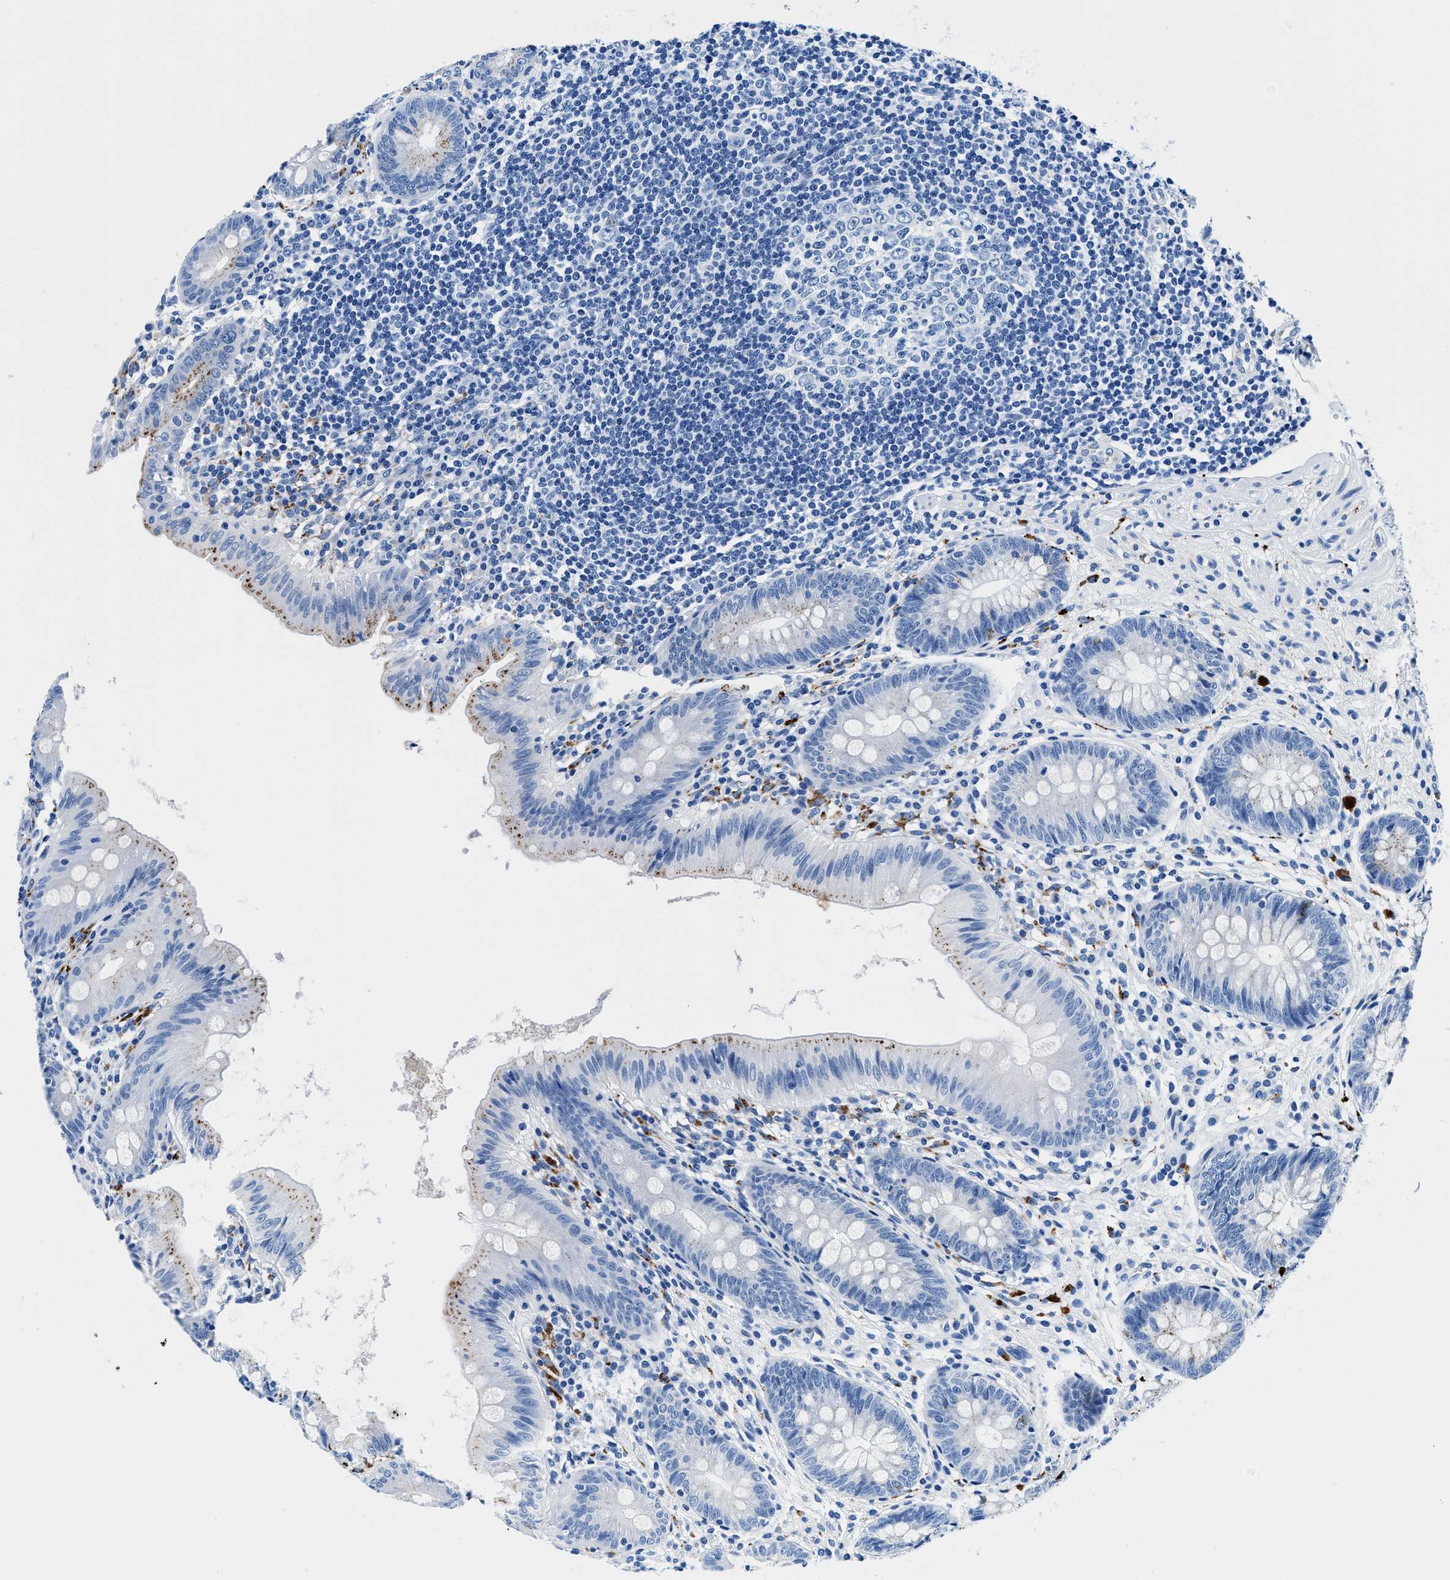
{"staining": {"intensity": "moderate", "quantity": "<25%", "location": "cytoplasmic/membranous"}, "tissue": "appendix", "cell_type": "Glandular cells", "image_type": "normal", "snomed": [{"axis": "morphology", "description": "Normal tissue, NOS"}, {"axis": "topography", "description": "Appendix"}], "caption": "A photomicrograph showing moderate cytoplasmic/membranous staining in approximately <25% of glandular cells in normal appendix, as visualized by brown immunohistochemical staining.", "gene": "OR14K1", "patient": {"sex": "male", "age": 56}}